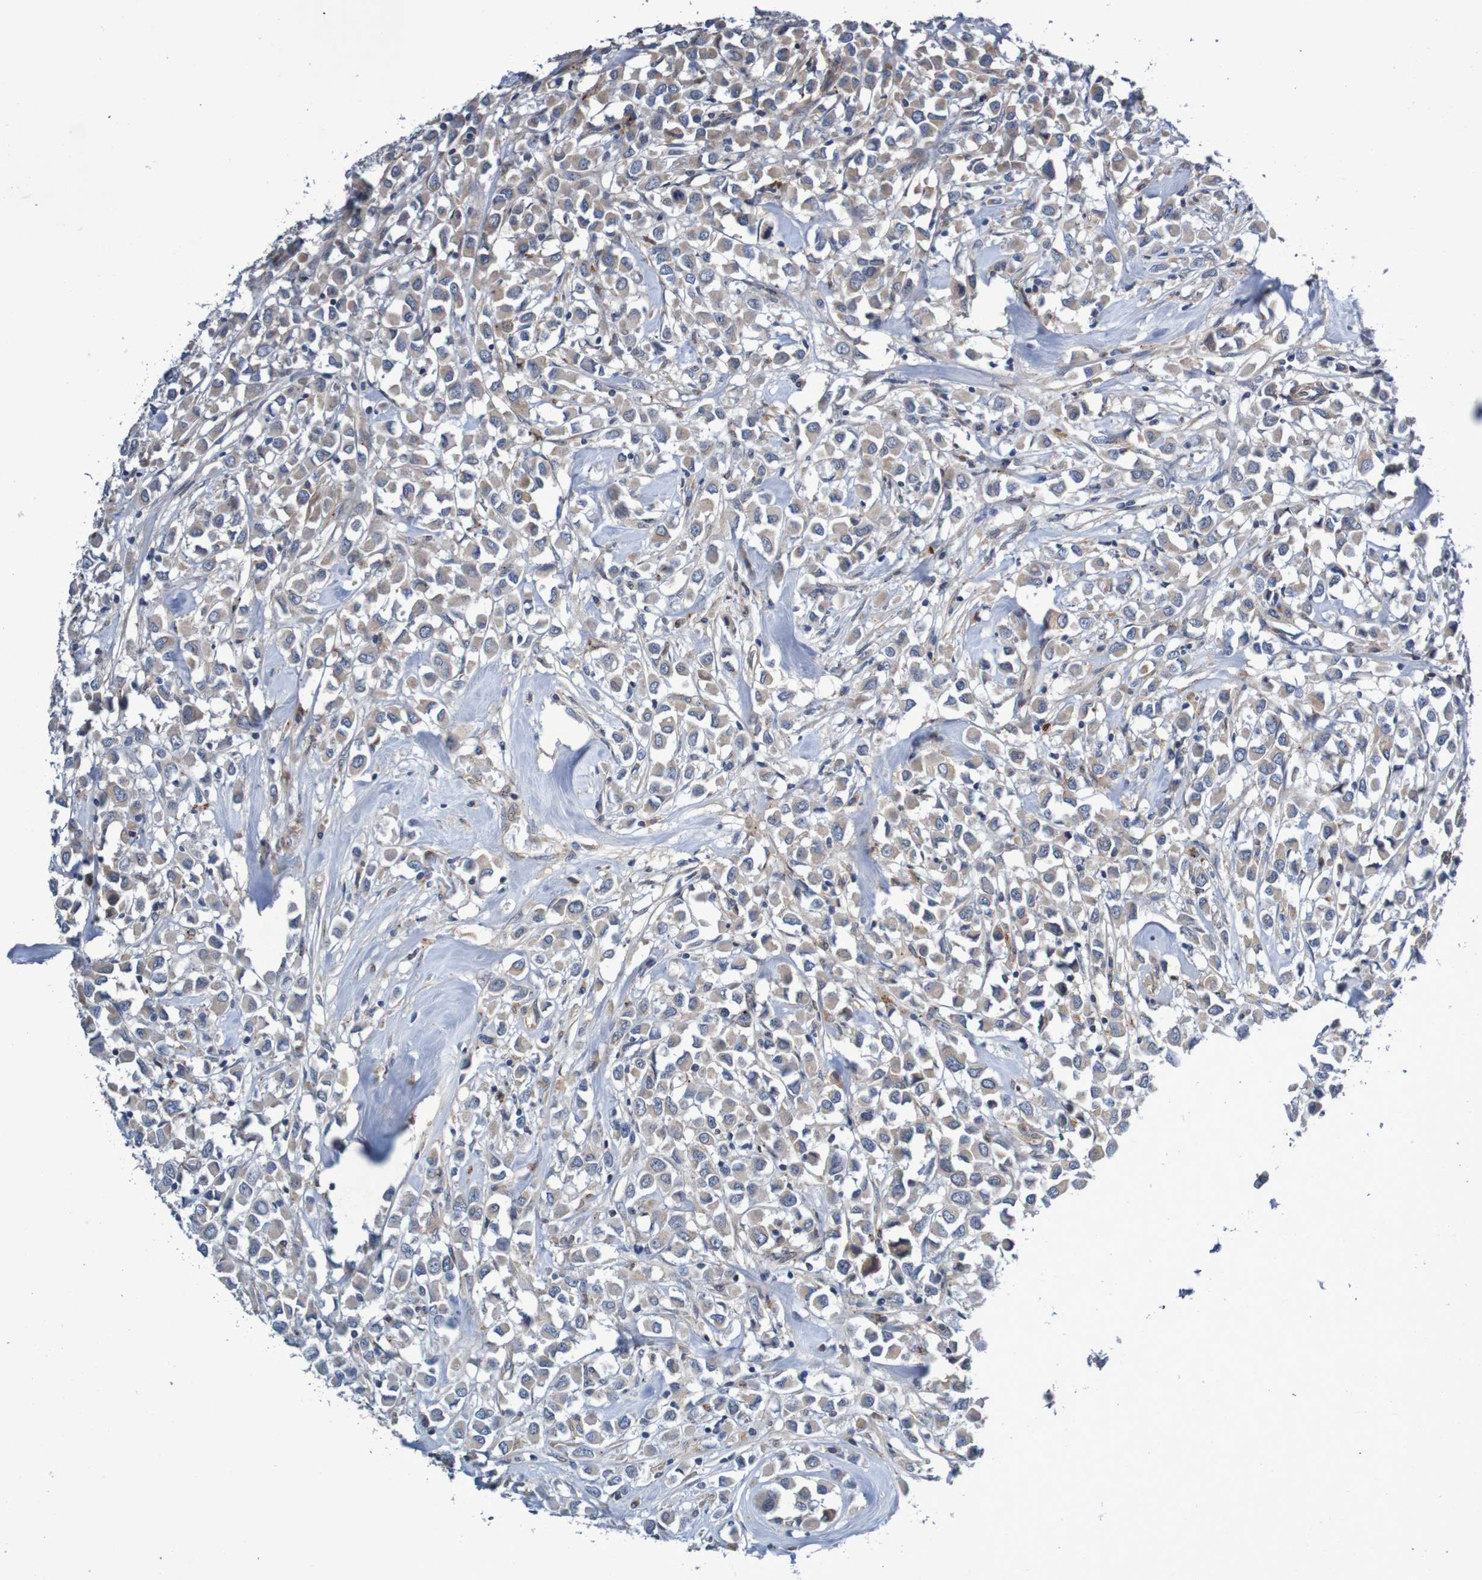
{"staining": {"intensity": "weak", "quantity": ">75%", "location": "cytoplasmic/membranous"}, "tissue": "breast cancer", "cell_type": "Tumor cells", "image_type": "cancer", "snomed": [{"axis": "morphology", "description": "Duct carcinoma"}, {"axis": "topography", "description": "Breast"}], "caption": "Immunohistochemical staining of human infiltrating ductal carcinoma (breast) exhibits weak cytoplasmic/membranous protein positivity in about >75% of tumor cells.", "gene": "CPED1", "patient": {"sex": "female", "age": 61}}